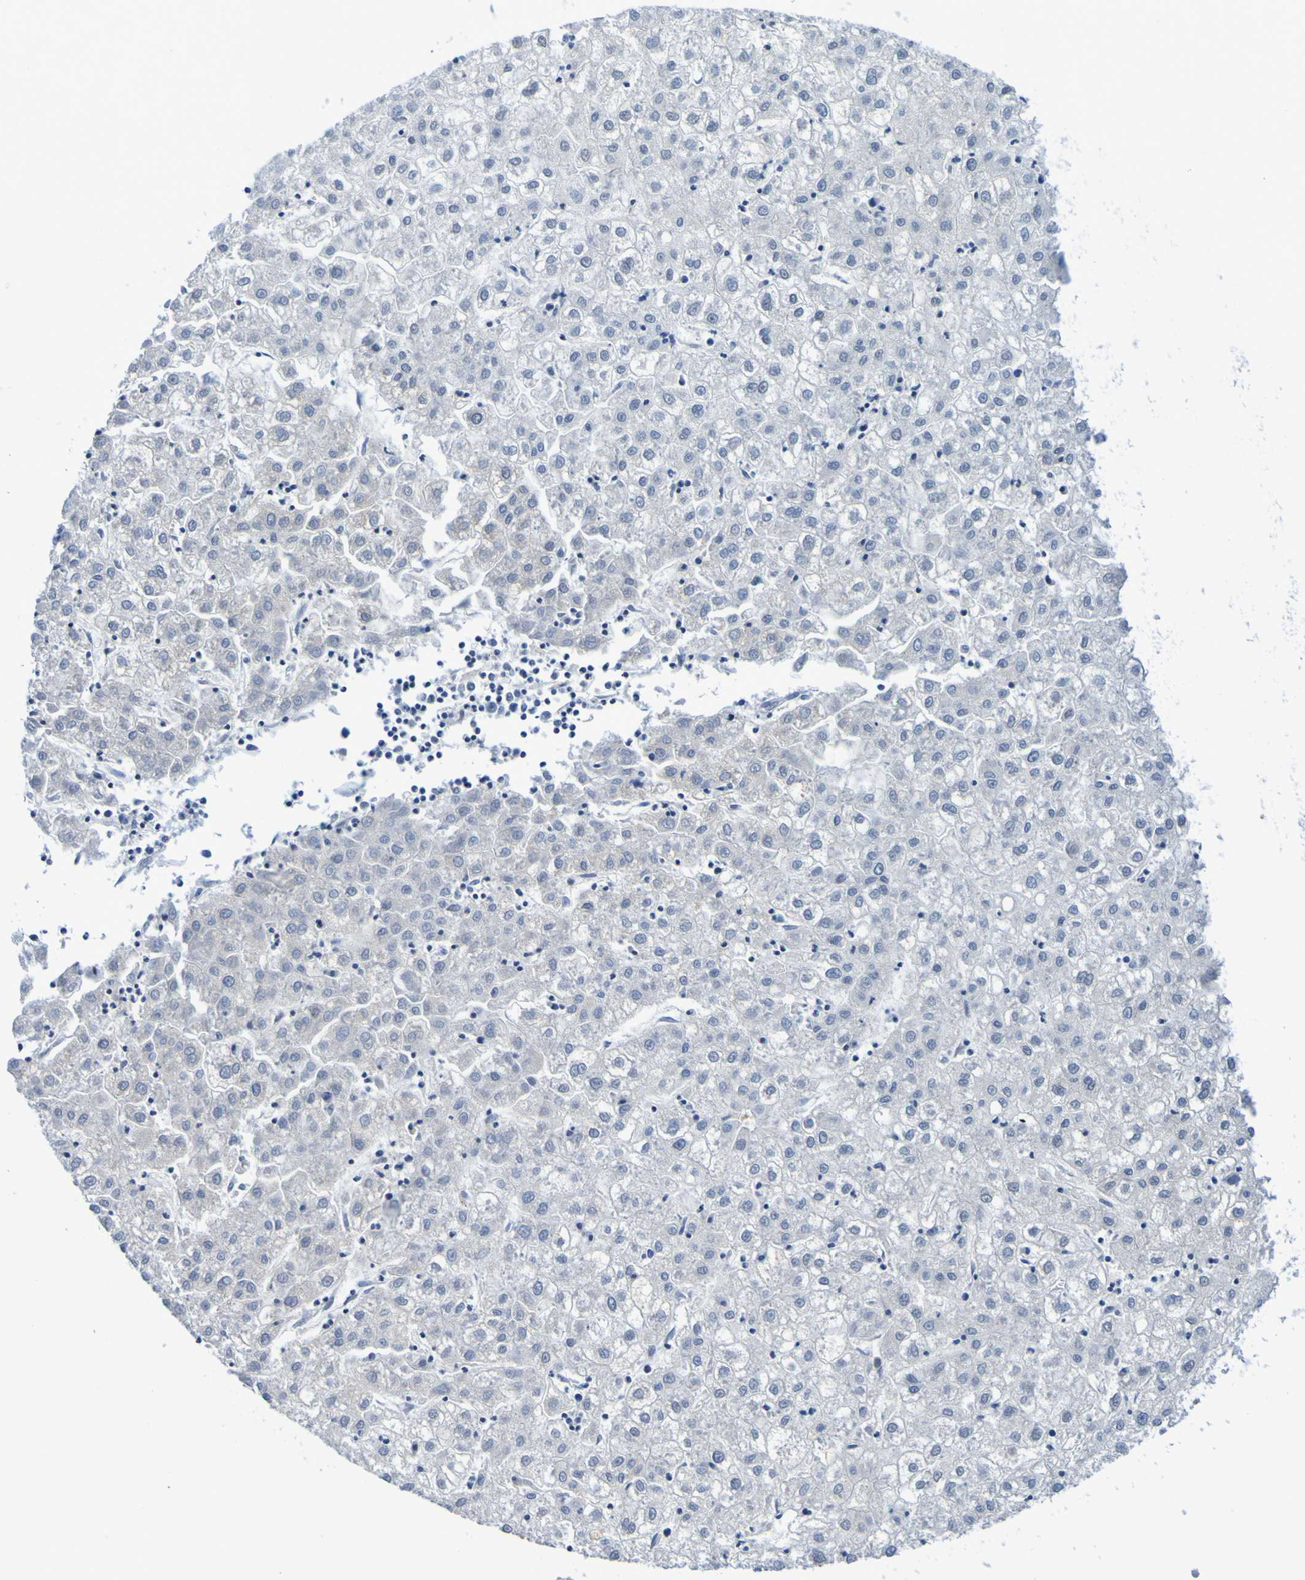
{"staining": {"intensity": "negative", "quantity": "none", "location": "none"}, "tissue": "liver cancer", "cell_type": "Tumor cells", "image_type": "cancer", "snomed": [{"axis": "morphology", "description": "Carcinoma, Hepatocellular, NOS"}, {"axis": "topography", "description": "Liver"}], "caption": "Protein analysis of hepatocellular carcinoma (liver) exhibits no significant staining in tumor cells.", "gene": "VMA21", "patient": {"sex": "male", "age": 72}}